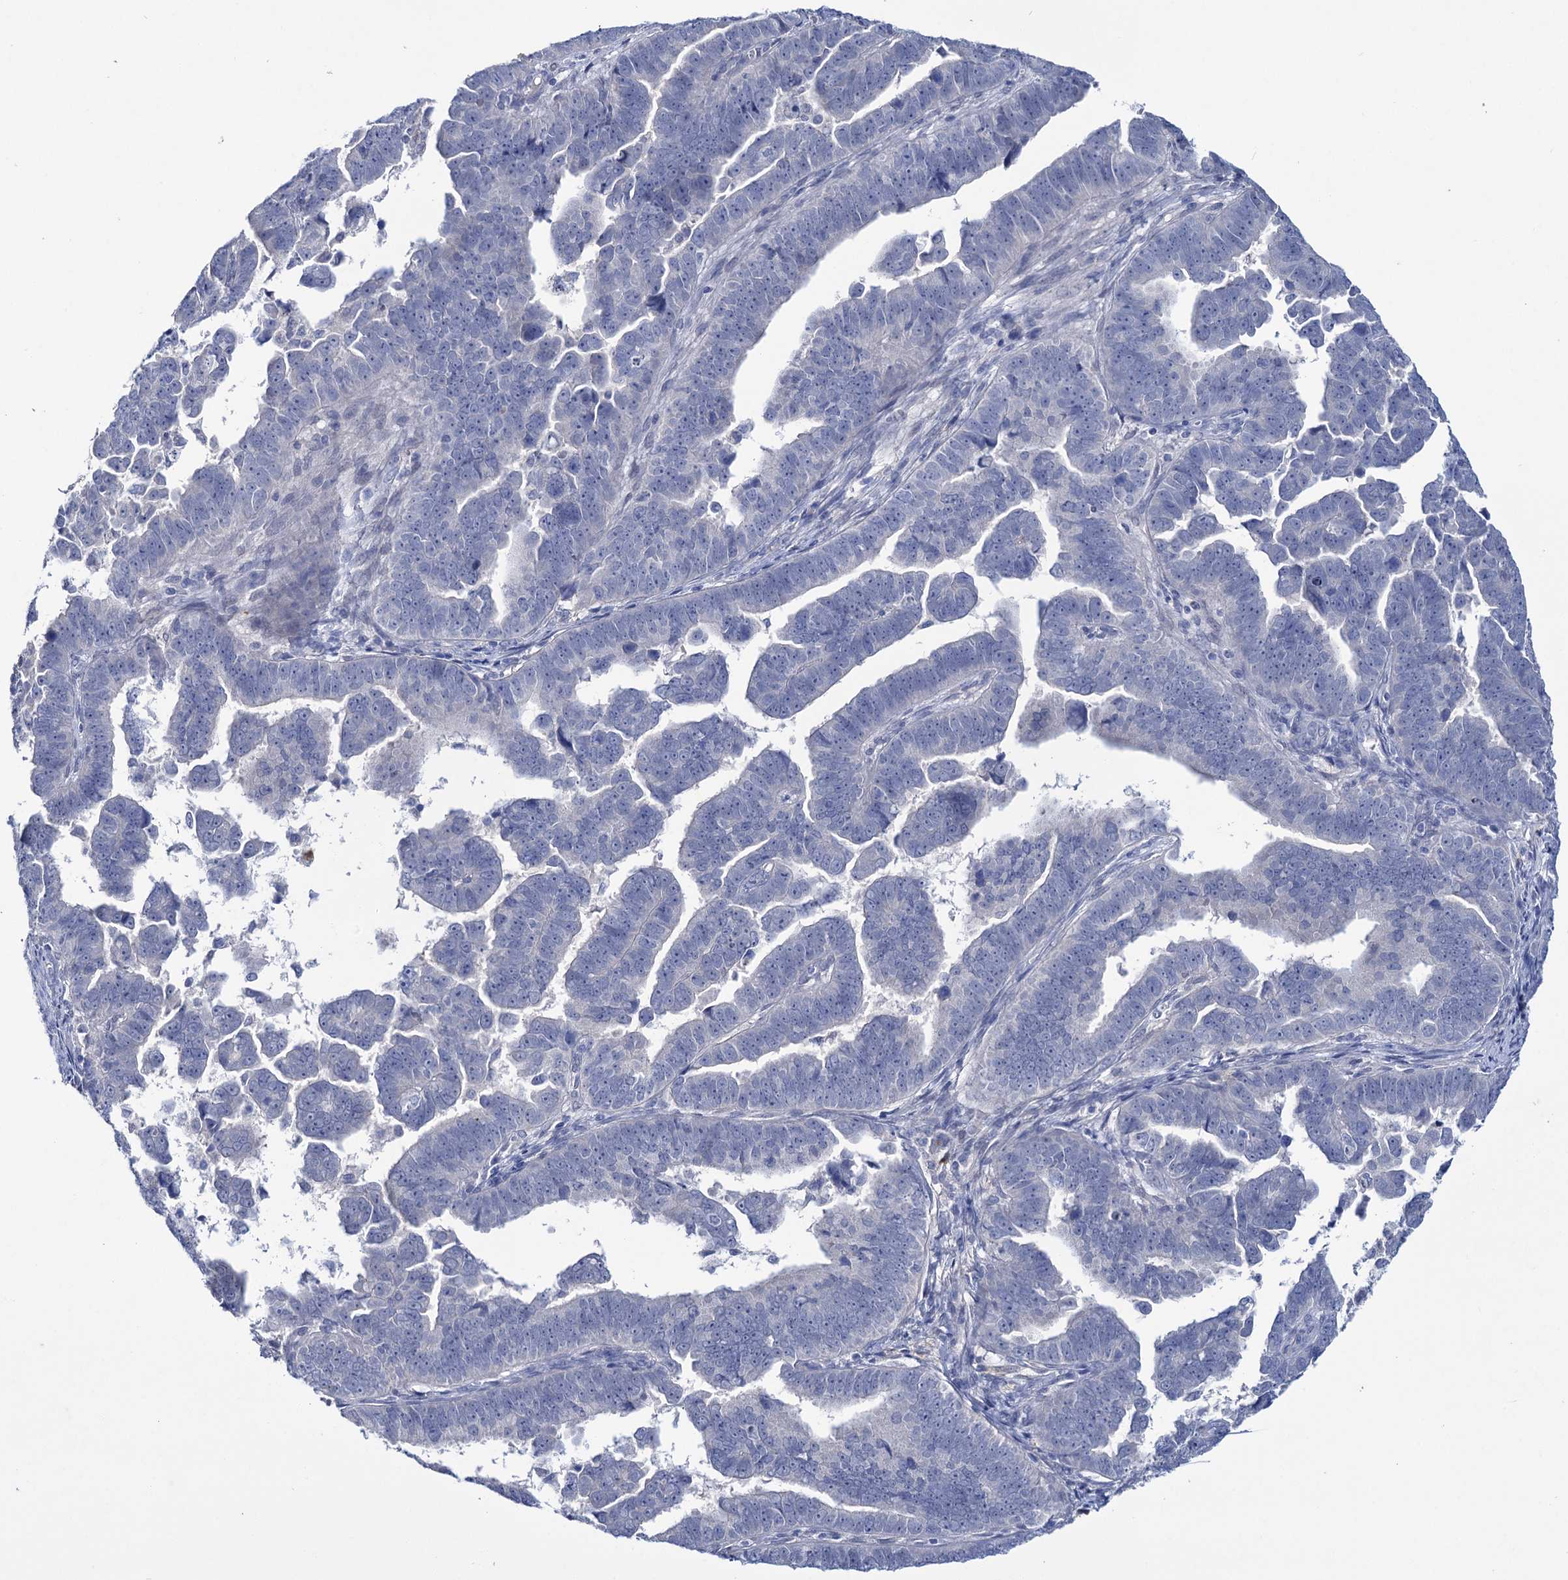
{"staining": {"intensity": "negative", "quantity": "none", "location": "none"}, "tissue": "endometrial cancer", "cell_type": "Tumor cells", "image_type": "cancer", "snomed": [{"axis": "morphology", "description": "Adenocarcinoma, NOS"}, {"axis": "topography", "description": "Endometrium"}], "caption": "An immunohistochemistry photomicrograph of adenocarcinoma (endometrial) is shown. There is no staining in tumor cells of adenocarcinoma (endometrial).", "gene": "LYZL4", "patient": {"sex": "female", "age": 75}}